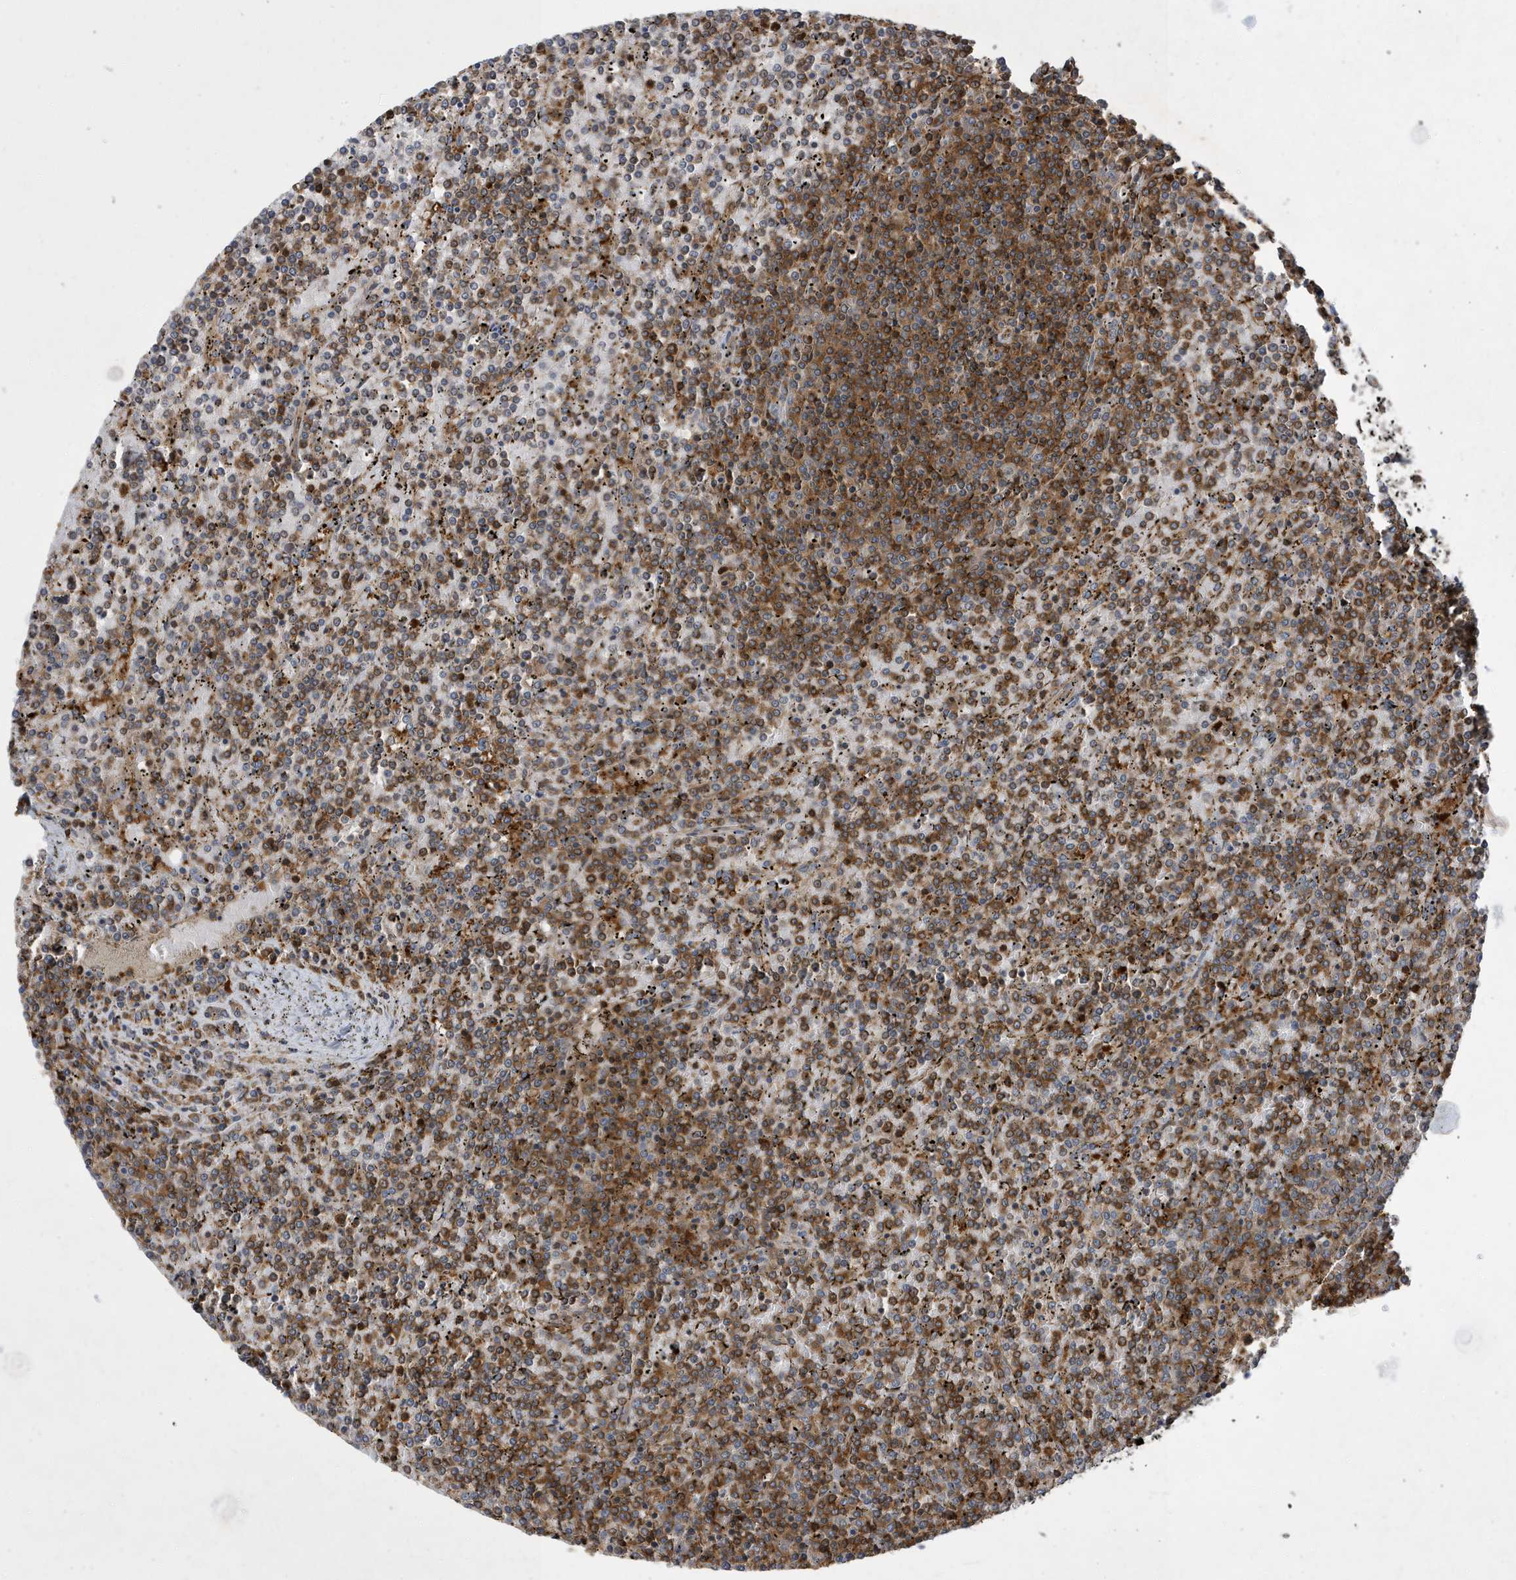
{"staining": {"intensity": "moderate", "quantity": ">75%", "location": "cytoplasmic/membranous"}, "tissue": "lymphoma", "cell_type": "Tumor cells", "image_type": "cancer", "snomed": [{"axis": "morphology", "description": "Malignant lymphoma, non-Hodgkin's type, Low grade"}, {"axis": "topography", "description": "Spleen"}], "caption": "Low-grade malignant lymphoma, non-Hodgkin's type was stained to show a protein in brown. There is medium levels of moderate cytoplasmic/membranous staining in about >75% of tumor cells.", "gene": "LAPTM4A", "patient": {"sex": "female", "age": 19}}